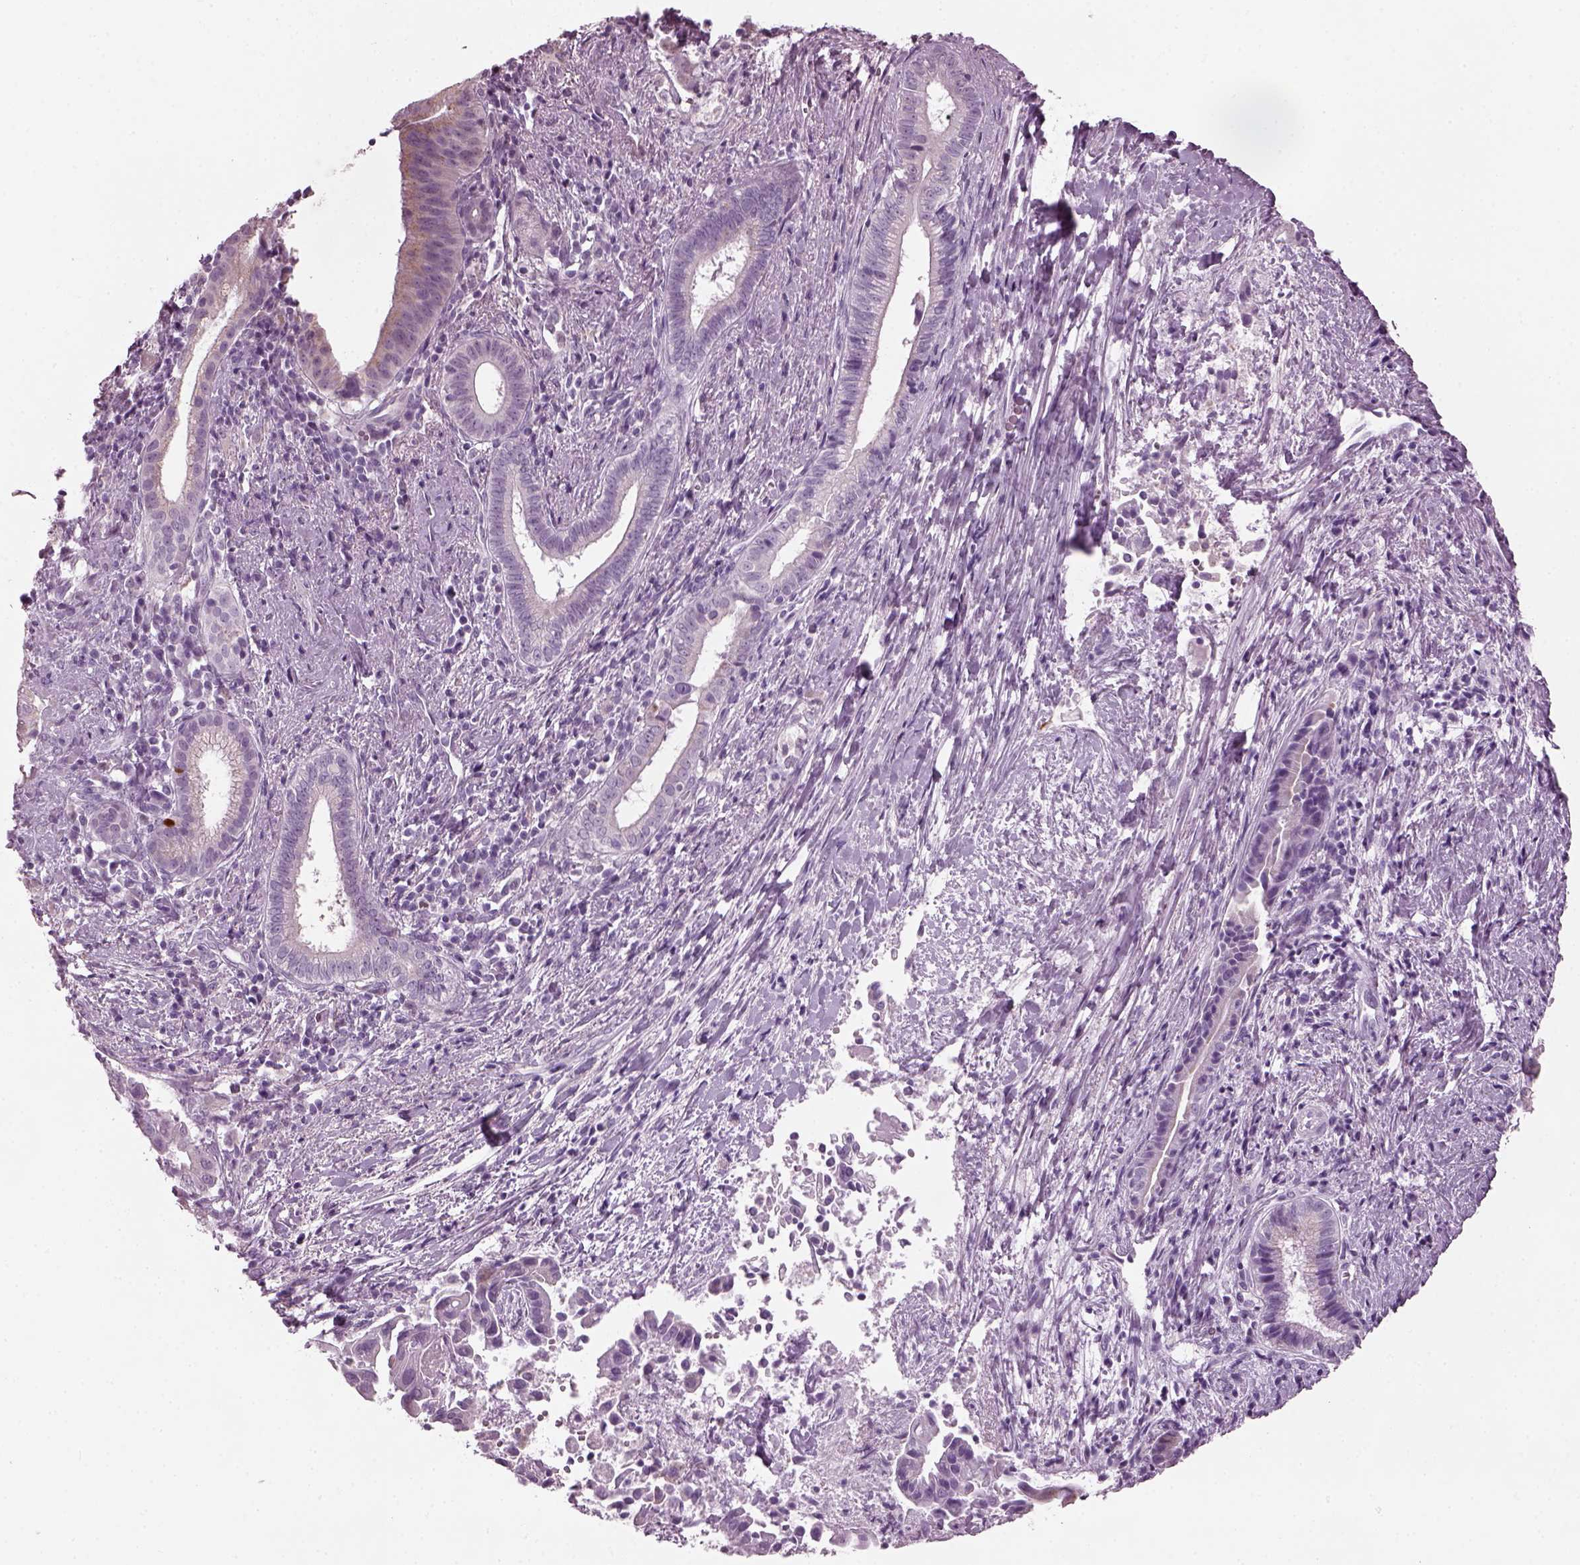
{"staining": {"intensity": "weak", "quantity": "25%-75%", "location": "cytoplasmic/membranous"}, "tissue": "pancreatic cancer", "cell_type": "Tumor cells", "image_type": "cancer", "snomed": [{"axis": "morphology", "description": "Adenocarcinoma, NOS"}, {"axis": "topography", "description": "Pancreas"}], "caption": "Immunohistochemistry photomicrograph of pancreatic adenocarcinoma stained for a protein (brown), which exhibits low levels of weak cytoplasmic/membranous positivity in about 25%-75% of tumor cells.", "gene": "PRR9", "patient": {"sex": "male", "age": 61}}